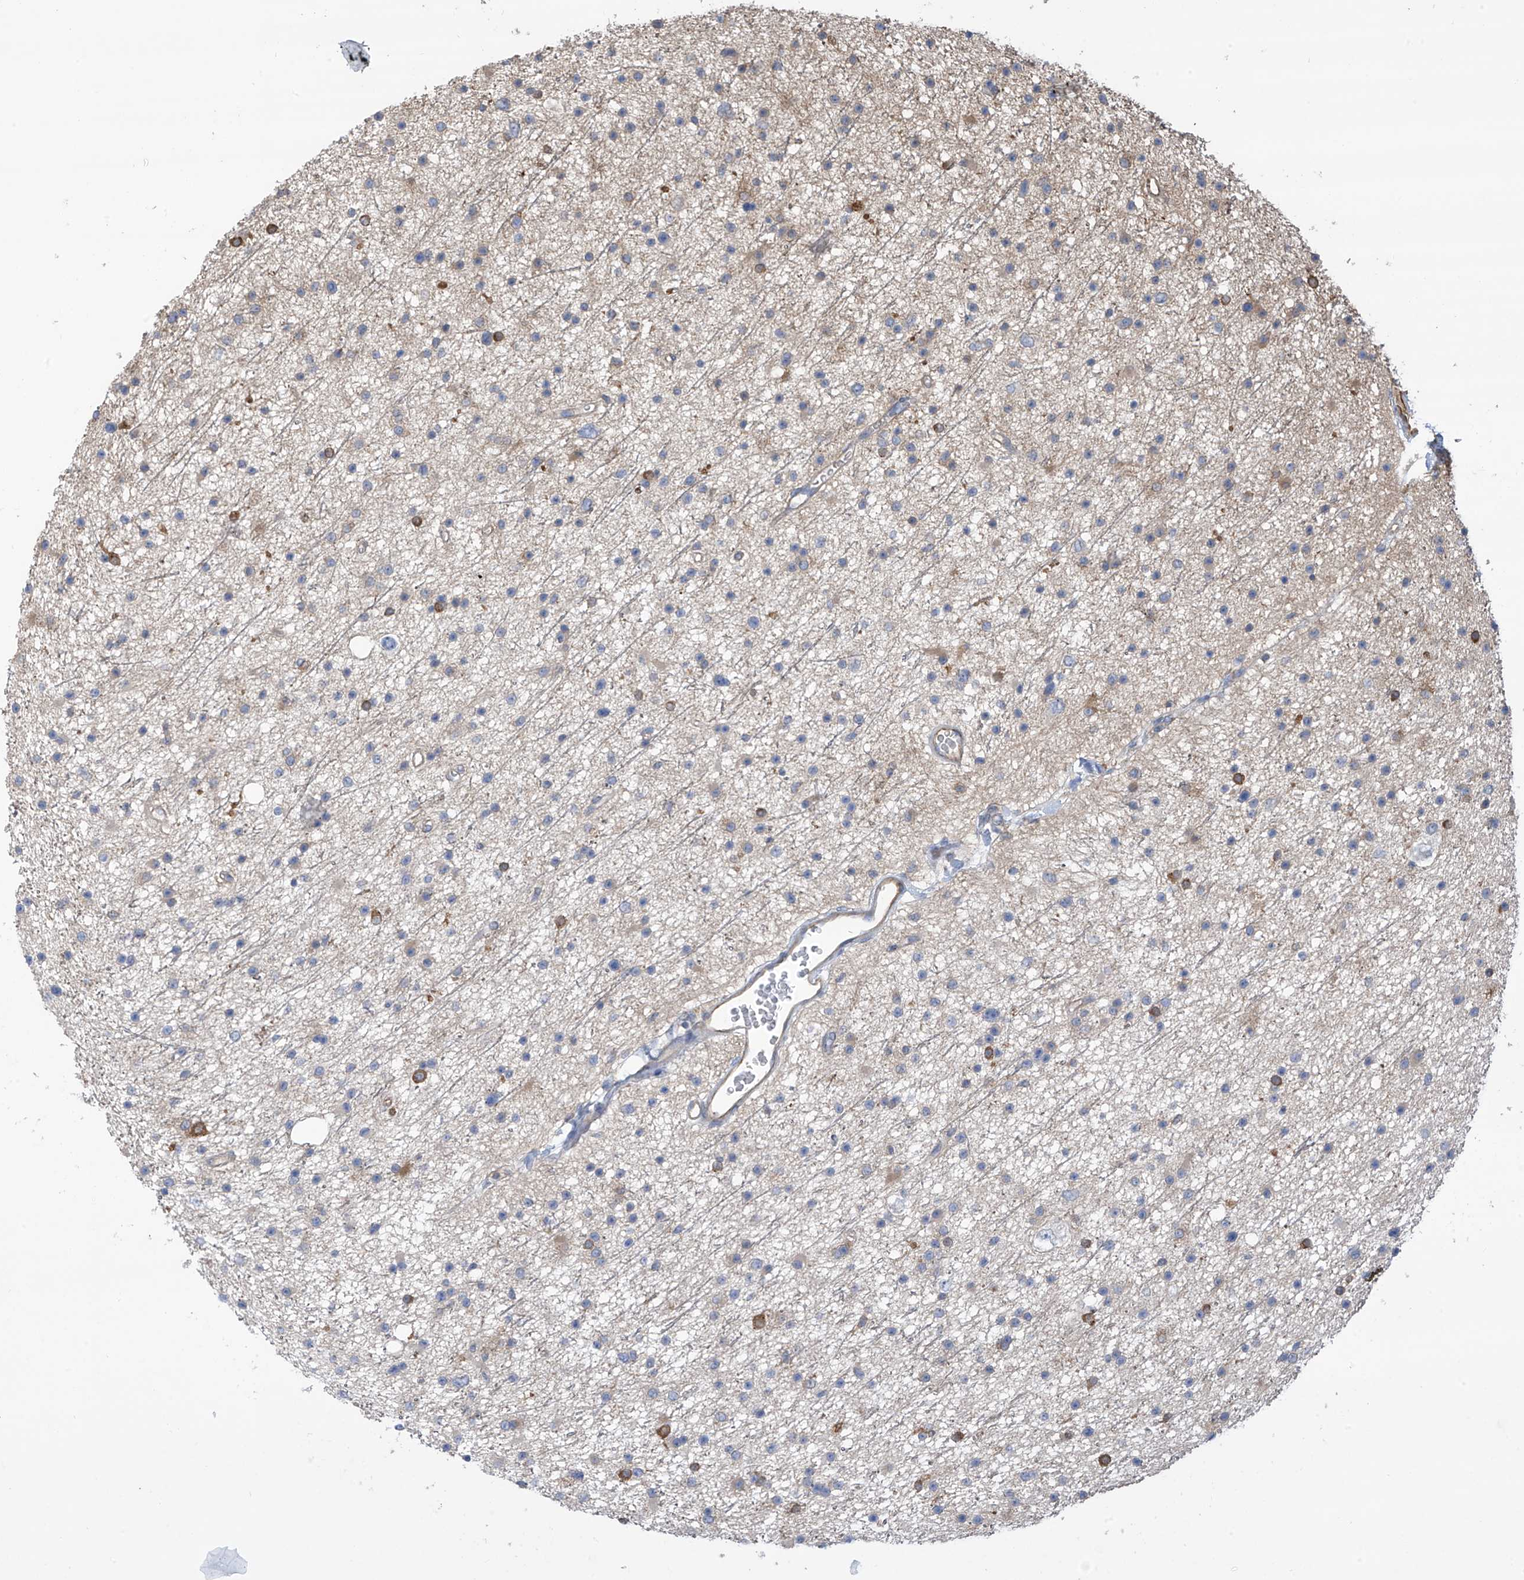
{"staining": {"intensity": "weak", "quantity": "25%-75%", "location": "cytoplasmic/membranous"}, "tissue": "glioma", "cell_type": "Tumor cells", "image_type": "cancer", "snomed": [{"axis": "morphology", "description": "Glioma, malignant, Low grade"}, {"axis": "topography", "description": "Cerebral cortex"}], "caption": "Glioma was stained to show a protein in brown. There is low levels of weak cytoplasmic/membranous staining in approximately 25%-75% of tumor cells.", "gene": "PHACTR4", "patient": {"sex": "female", "age": 39}}